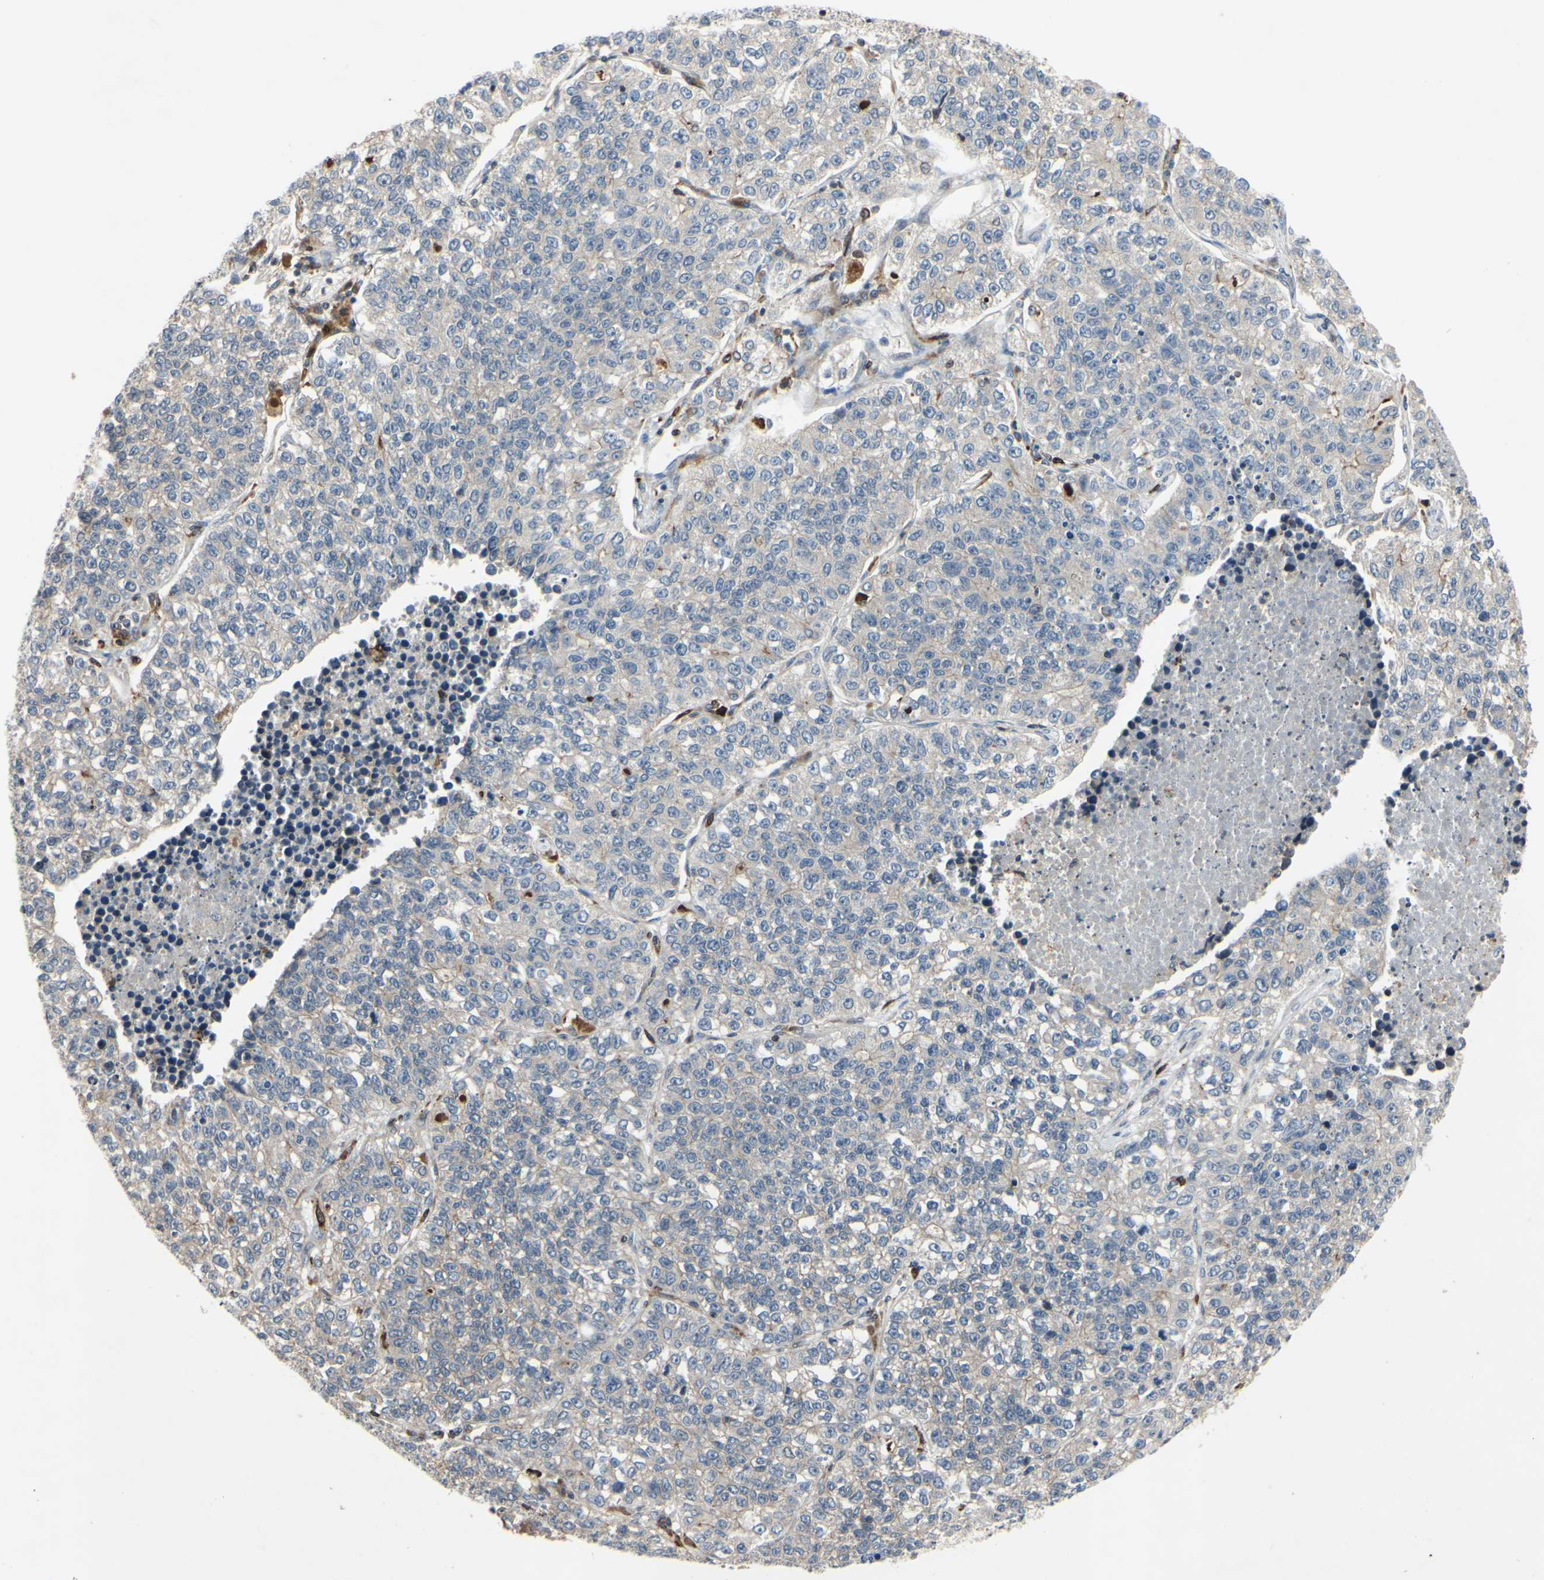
{"staining": {"intensity": "negative", "quantity": "none", "location": "none"}, "tissue": "lung cancer", "cell_type": "Tumor cells", "image_type": "cancer", "snomed": [{"axis": "morphology", "description": "Adenocarcinoma, NOS"}, {"axis": "topography", "description": "Lung"}], "caption": "Immunohistochemistry of adenocarcinoma (lung) reveals no expression in tumor cells.", "gene": "PLXNA2", "patient": {"sex": "male", "age": 49}}